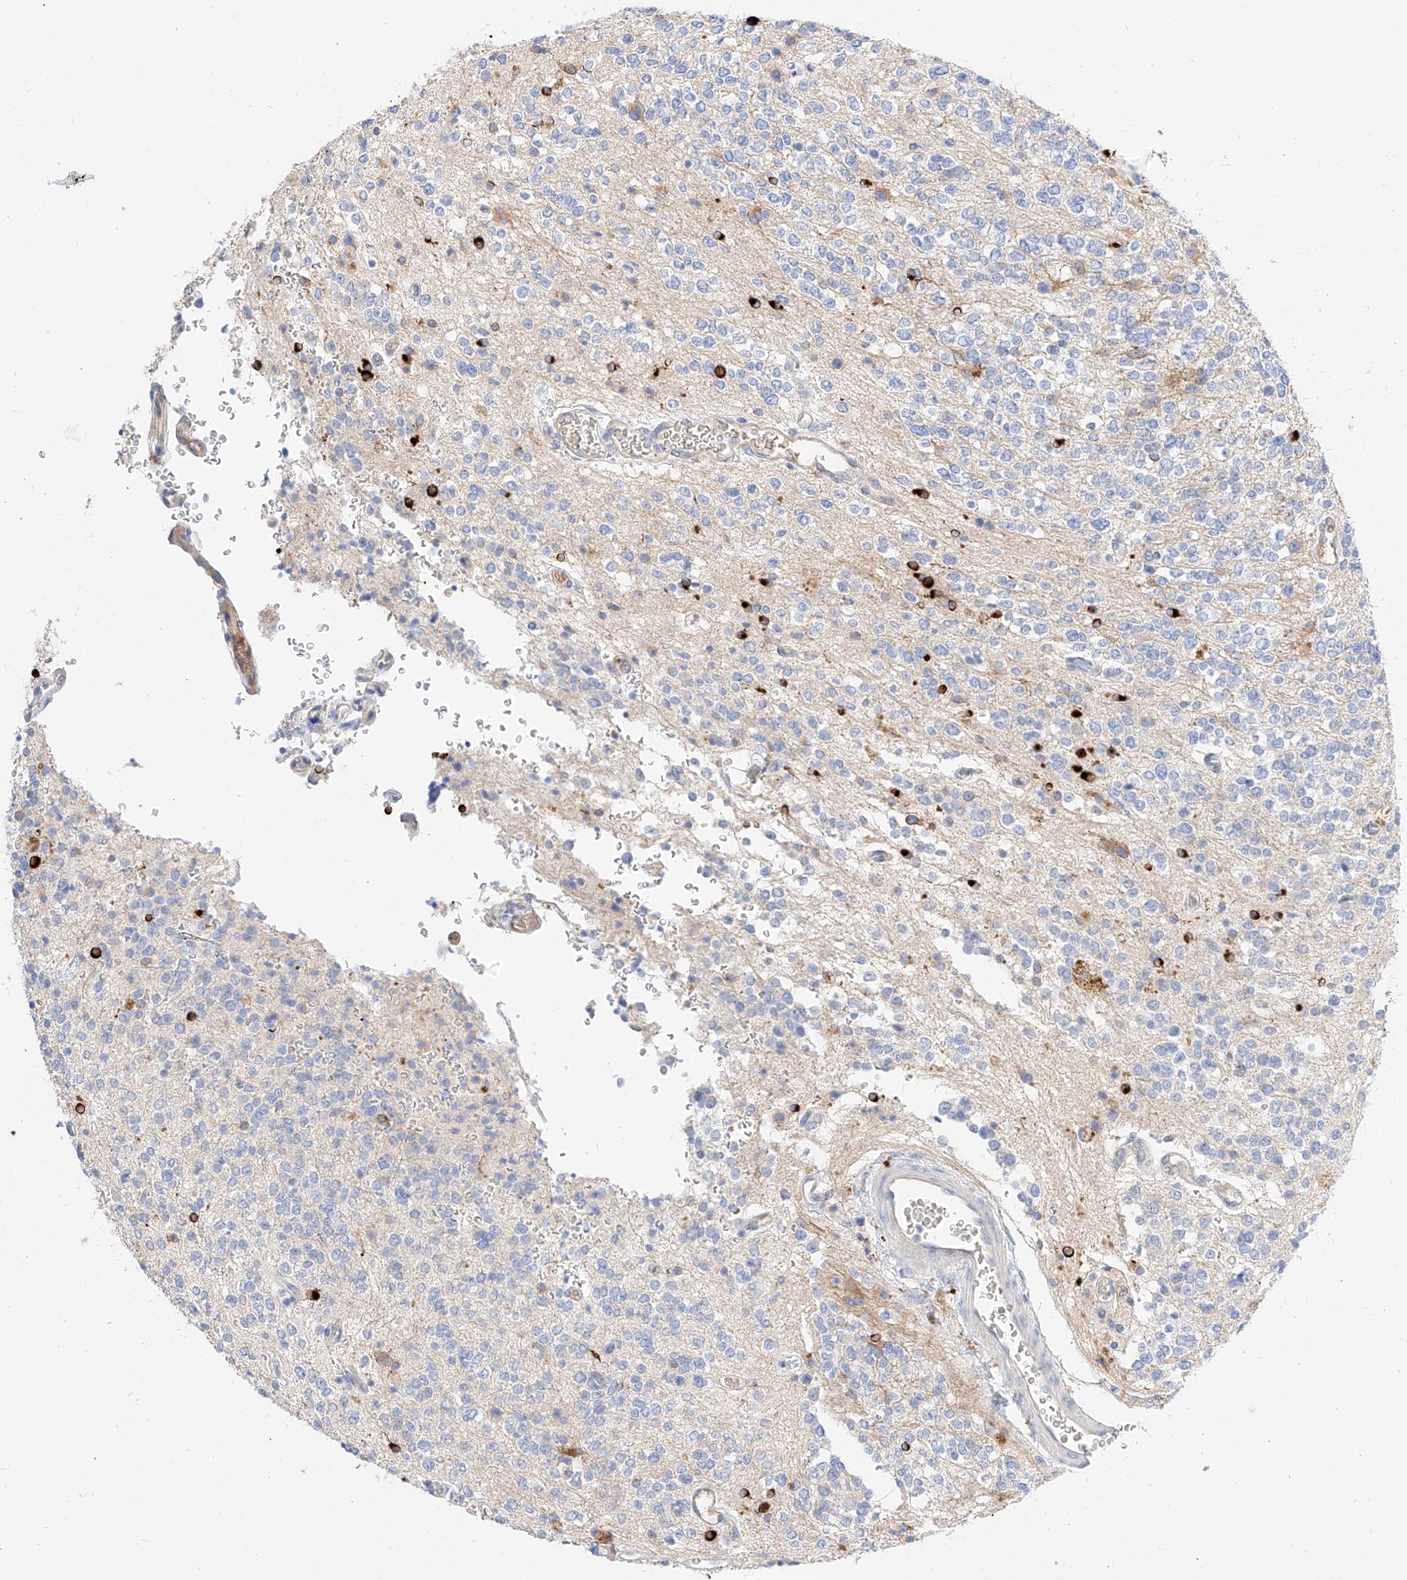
{"staining": {"intensity": "negative", "quantity": "none", "location": "none"}, "tissue": "glioma", "cell_type": "Tumor cells", "image_type": "cancer", "snomed": [{"axis": "morphology", "description": "Glioma, malignant, High grade"}, {"axis": "topography", "description": "Brain"}], "caption": "IHC photomicrograph of human glioma stained for a protein (brown), which exhibits no positivity in tumor cells.", "gene": "MAP7", "patient": {"sex": "male", "age": 34}}